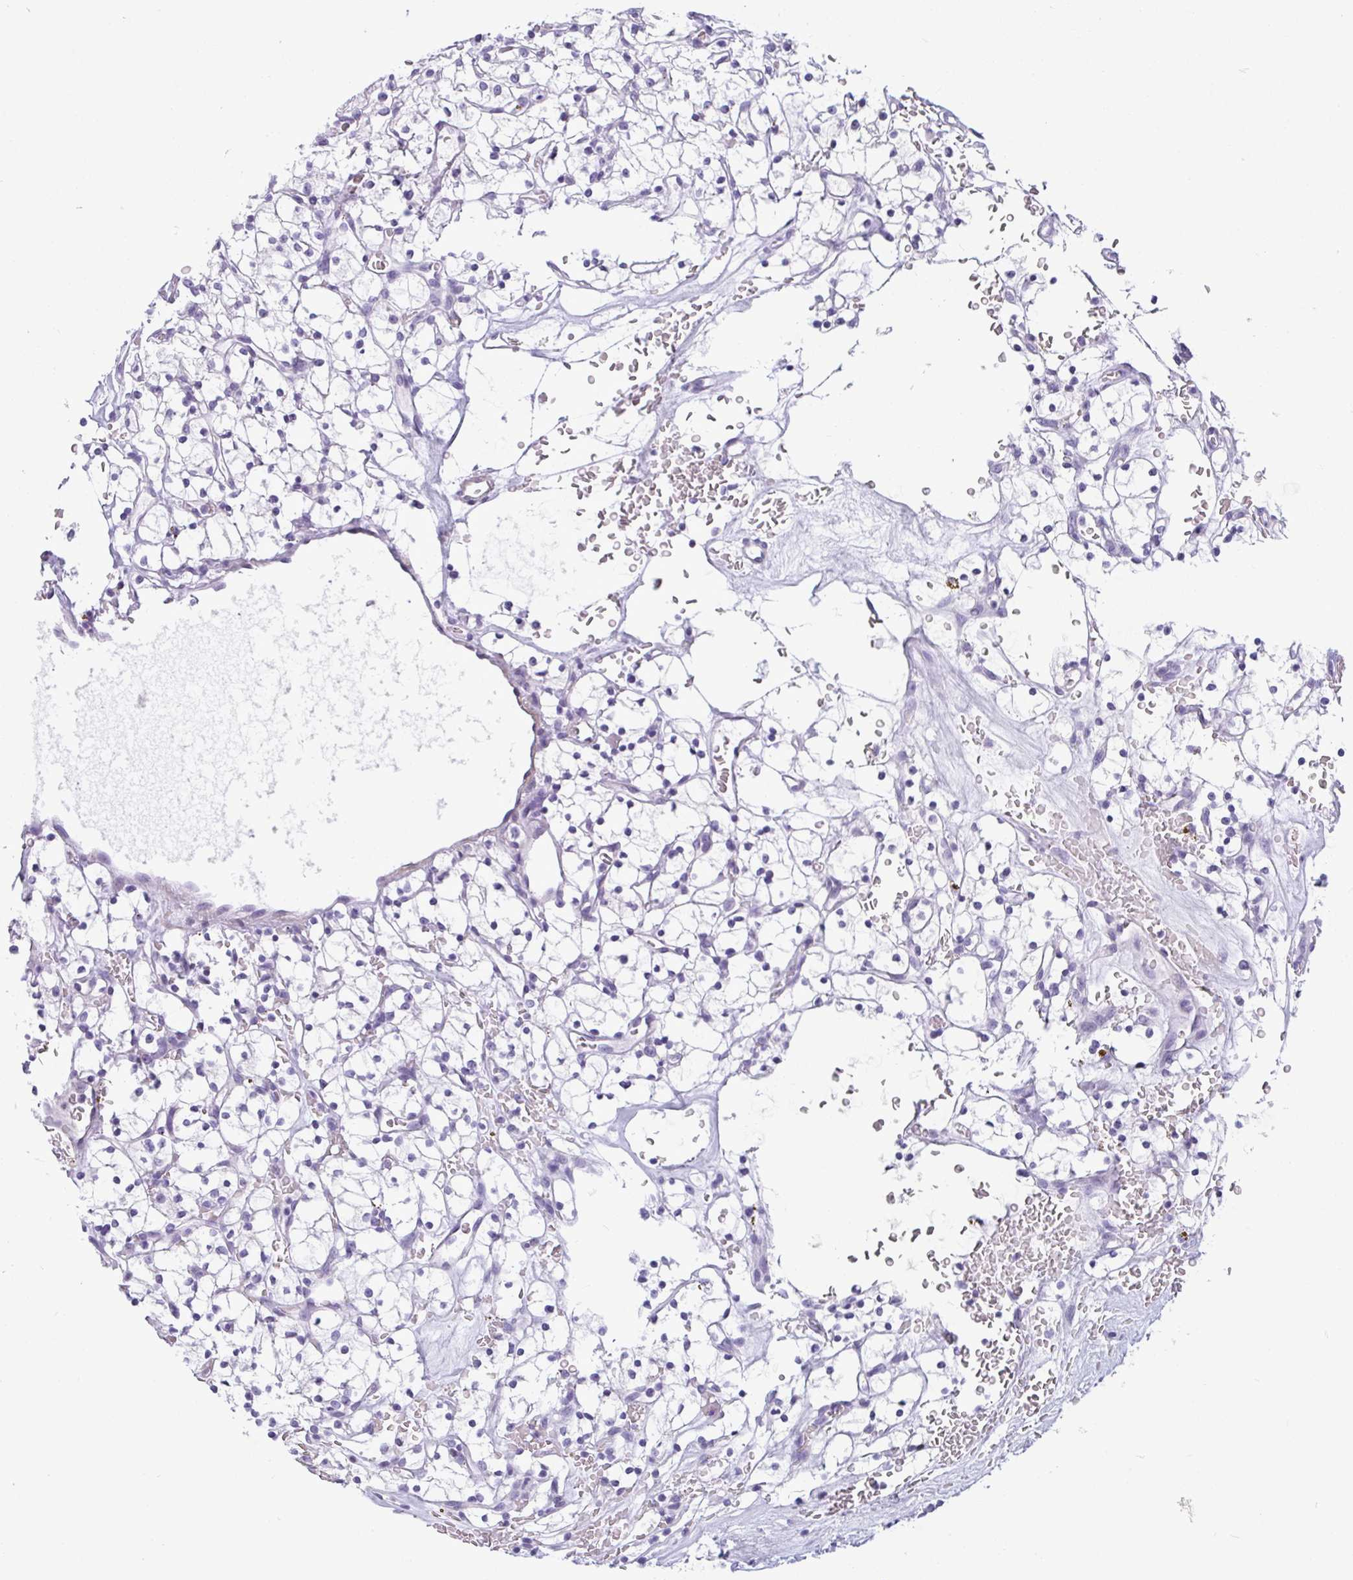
{"staining": {"intensity": "negative", "quantity": "none", "location": "none"}, "tissue": "renal cancer", "cell_type": "Tumor cells", "image_type": "cancer", "snomed": [{"axis": "morphology", "description": "Adenocarcinoma, NOS"}, {"axis": "topography", "description": "Kidney"}], "caption": "The image demonstrates no staining of tumor cells in renal adenocarcinoma. The staining was performed using DAB (3,3'-diaminobenzidine) to visualize the protein expression in brown, while the nuclei were stained in blue with hematoxylin (Magnification: 20x).", "gene": "SUZ12", "patient": {"sex": "female", "age": 64}}